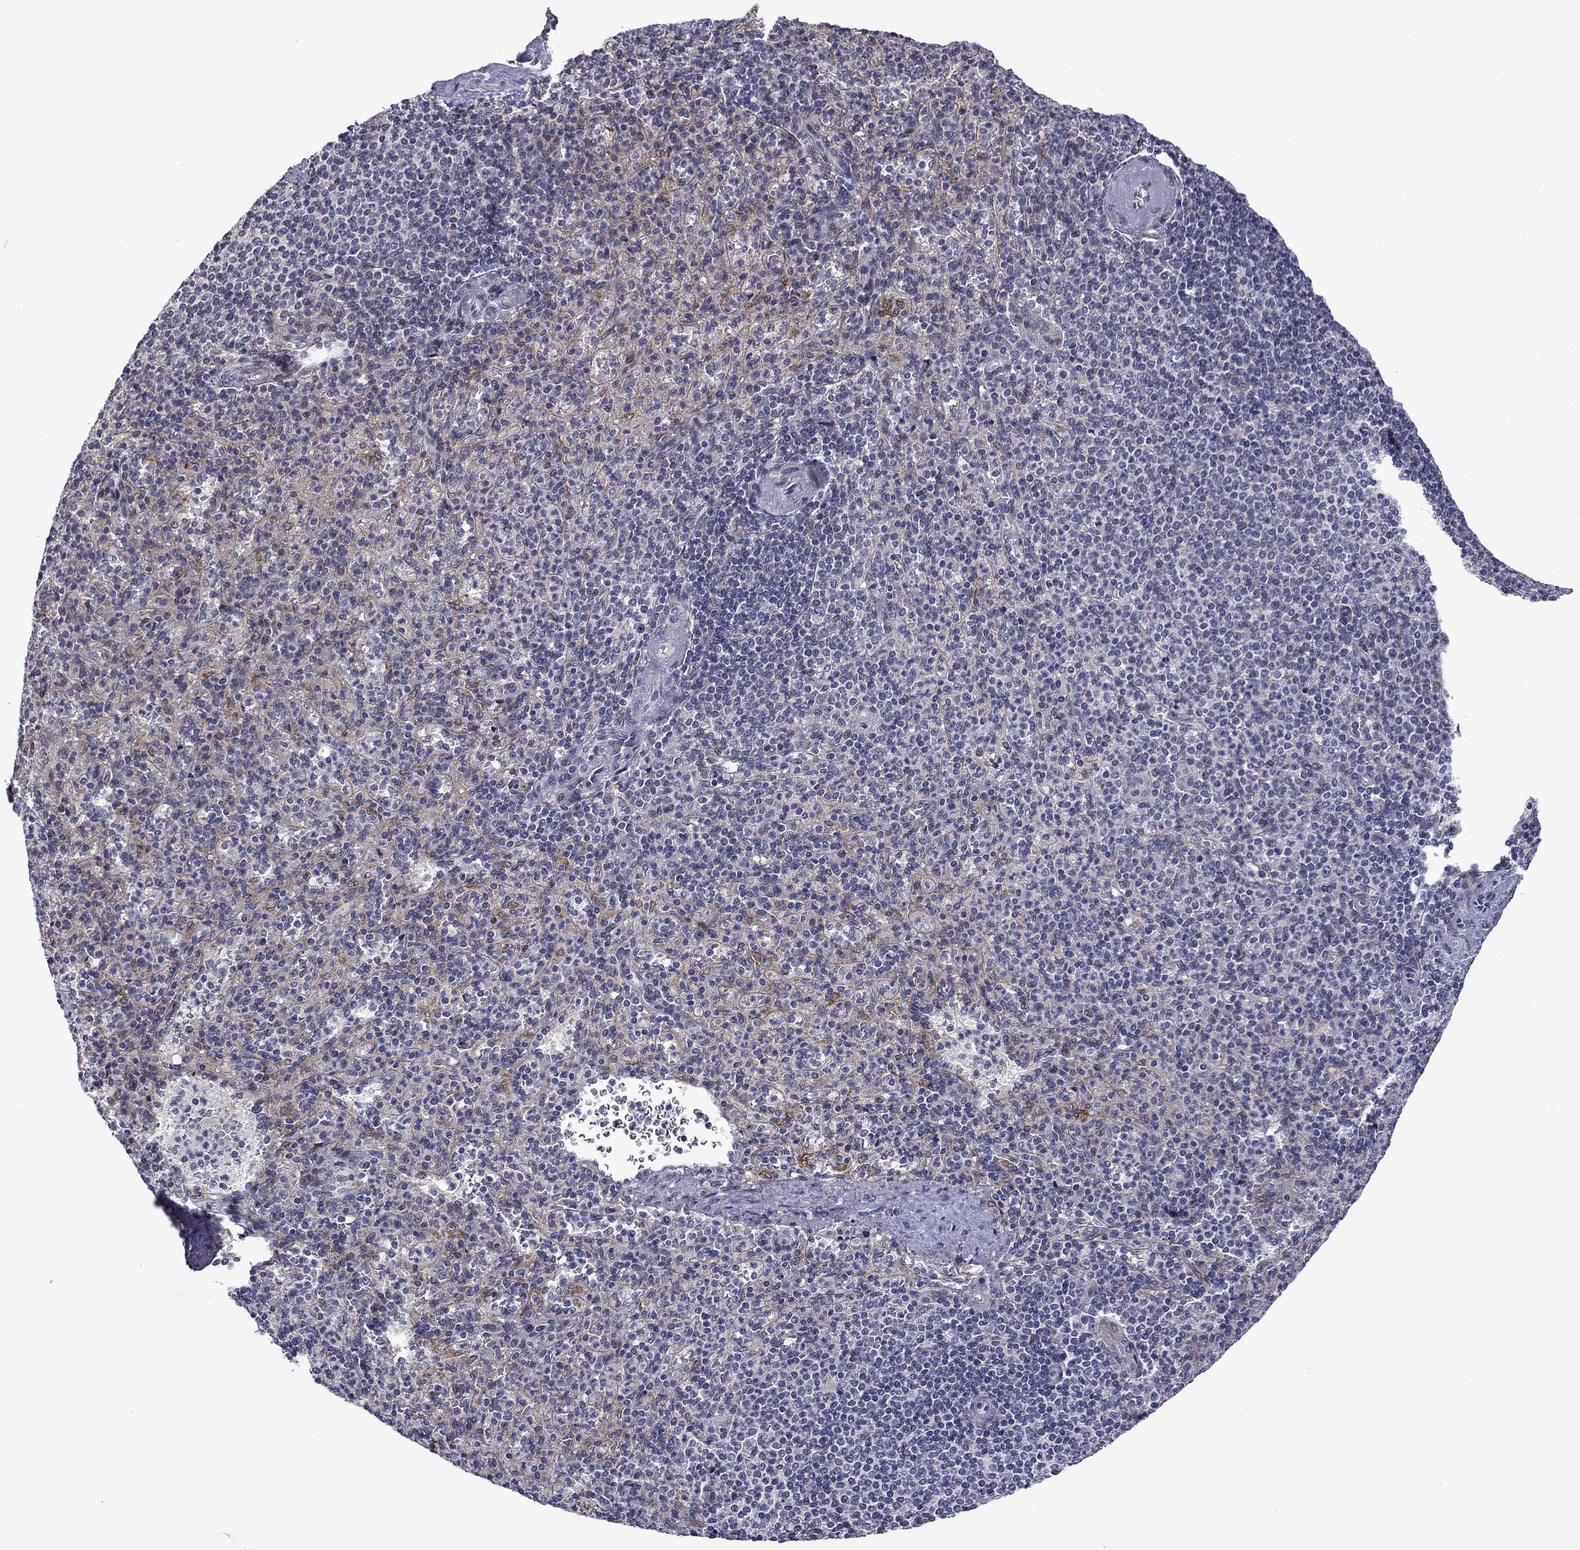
{"staining": {"intensity": "negative", "quantity": "none", "location": "none"}, "tissue": "spleen", "cell_type": "Cells in red pulp", "image_type": "normal", "snomed": [{"axis": "morphology", "description": "Normal tissue, NOS"}, {"axis": "topography", "description": "Spleen"}], "caption": "Immunohistochemical staining of unremarkable human spleen shows no significant positivity in cells in red pulp.", "gene": "B3GAT1", "patient": {"sex": "female", "age": 74}}